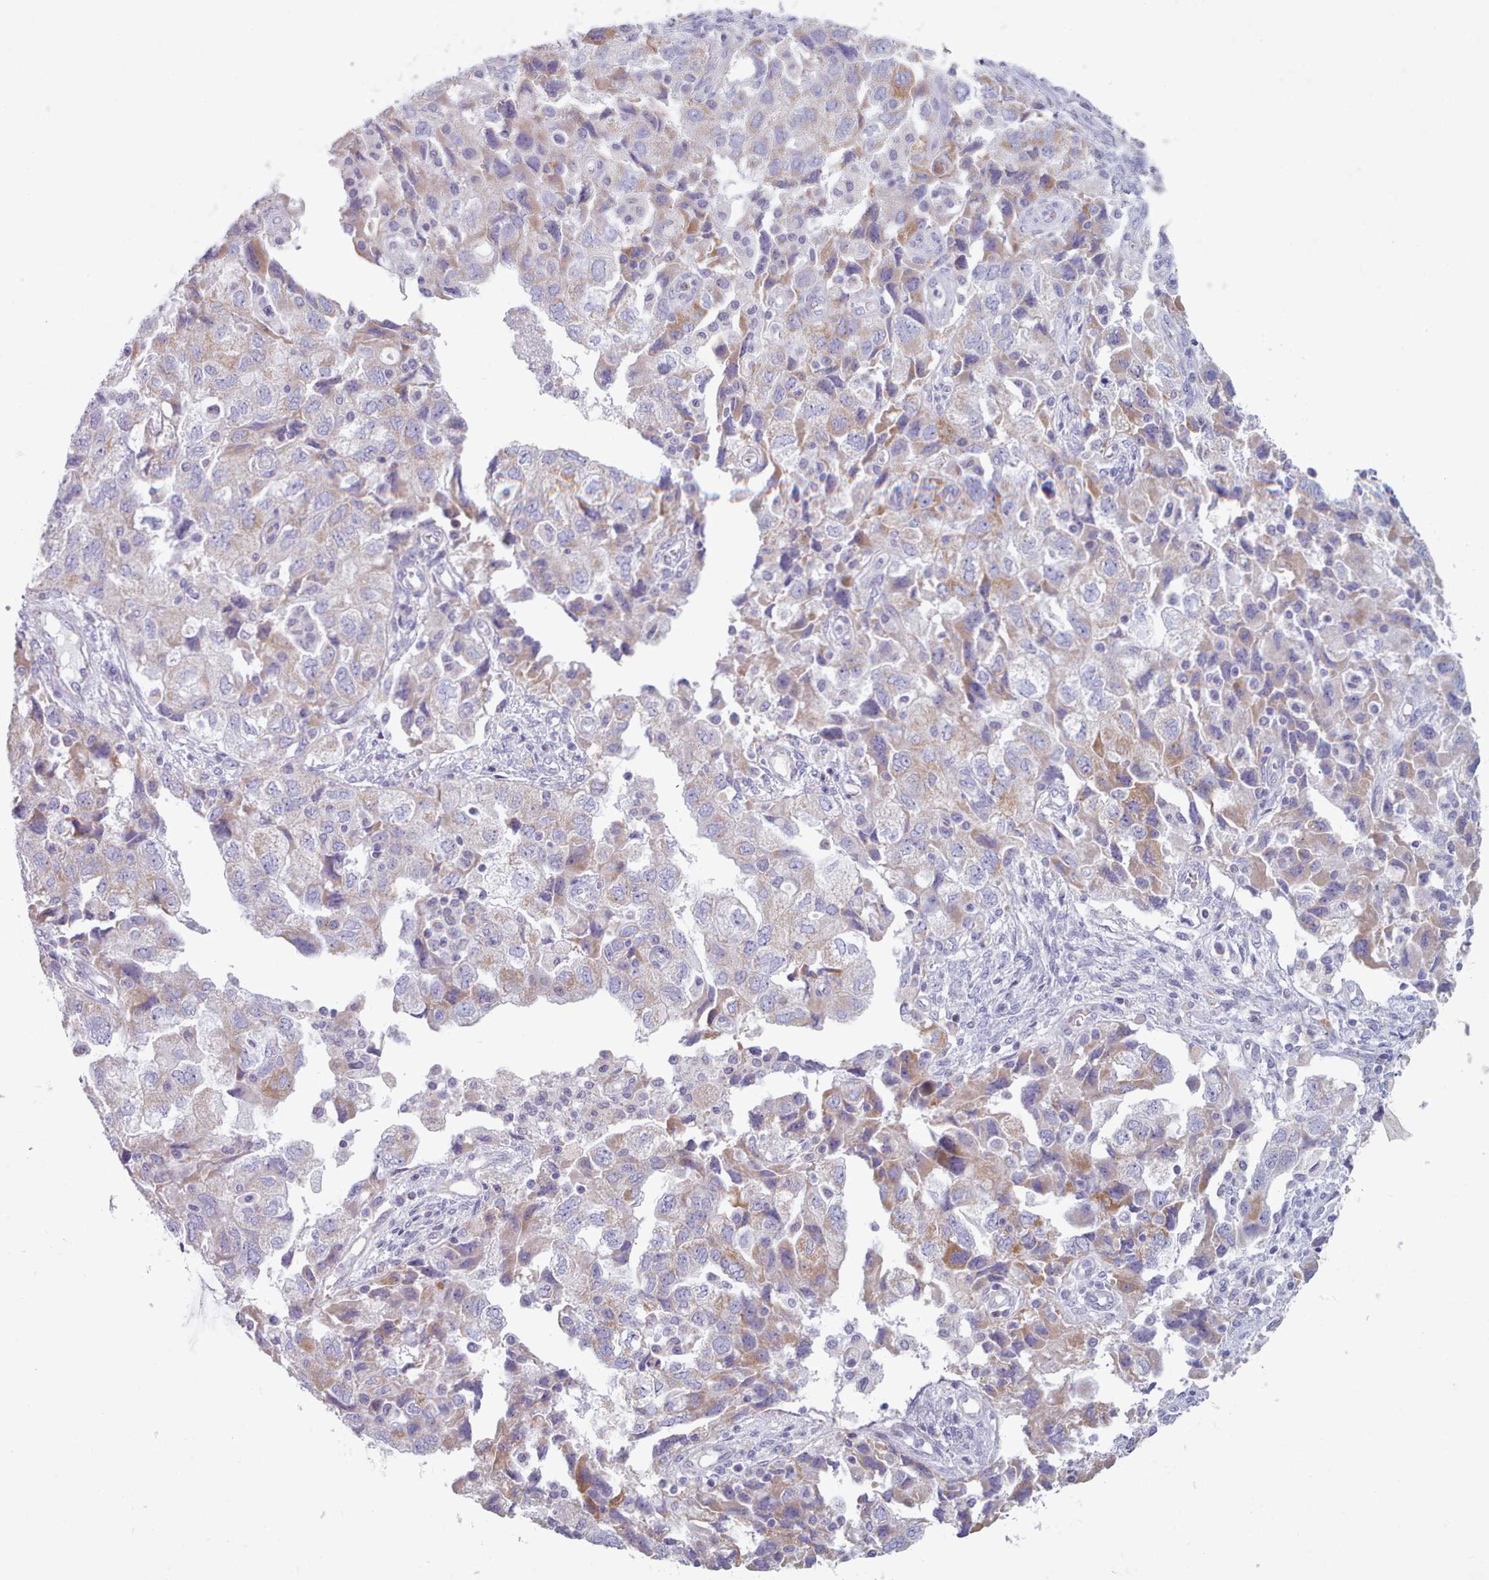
{"staining": {"intensity": "moderate", "quantity": "25%-75%", "location": "cytoplasmic/membranous"}, "tissue": "ovarian cancer", "cell_type": "Tumor cells", "image_type": "cancer", "snomed": [{"axis": "morphology", "description": "Carcinoma, NOS"}, {"axis": "morphology", "description": "Cystadenocarcinoma, serous, NOS"}, {"axis": "topography", "description": "Ovary"}], "caption": "Ovarian carcinoma stained with immunohistochemistry exhibits moderate cytoplasmic/membranous positivity in approximately 25%-75% of tumor cells.", "gene": "HAO1", "patient": {"sex": "female", "age": 69}}